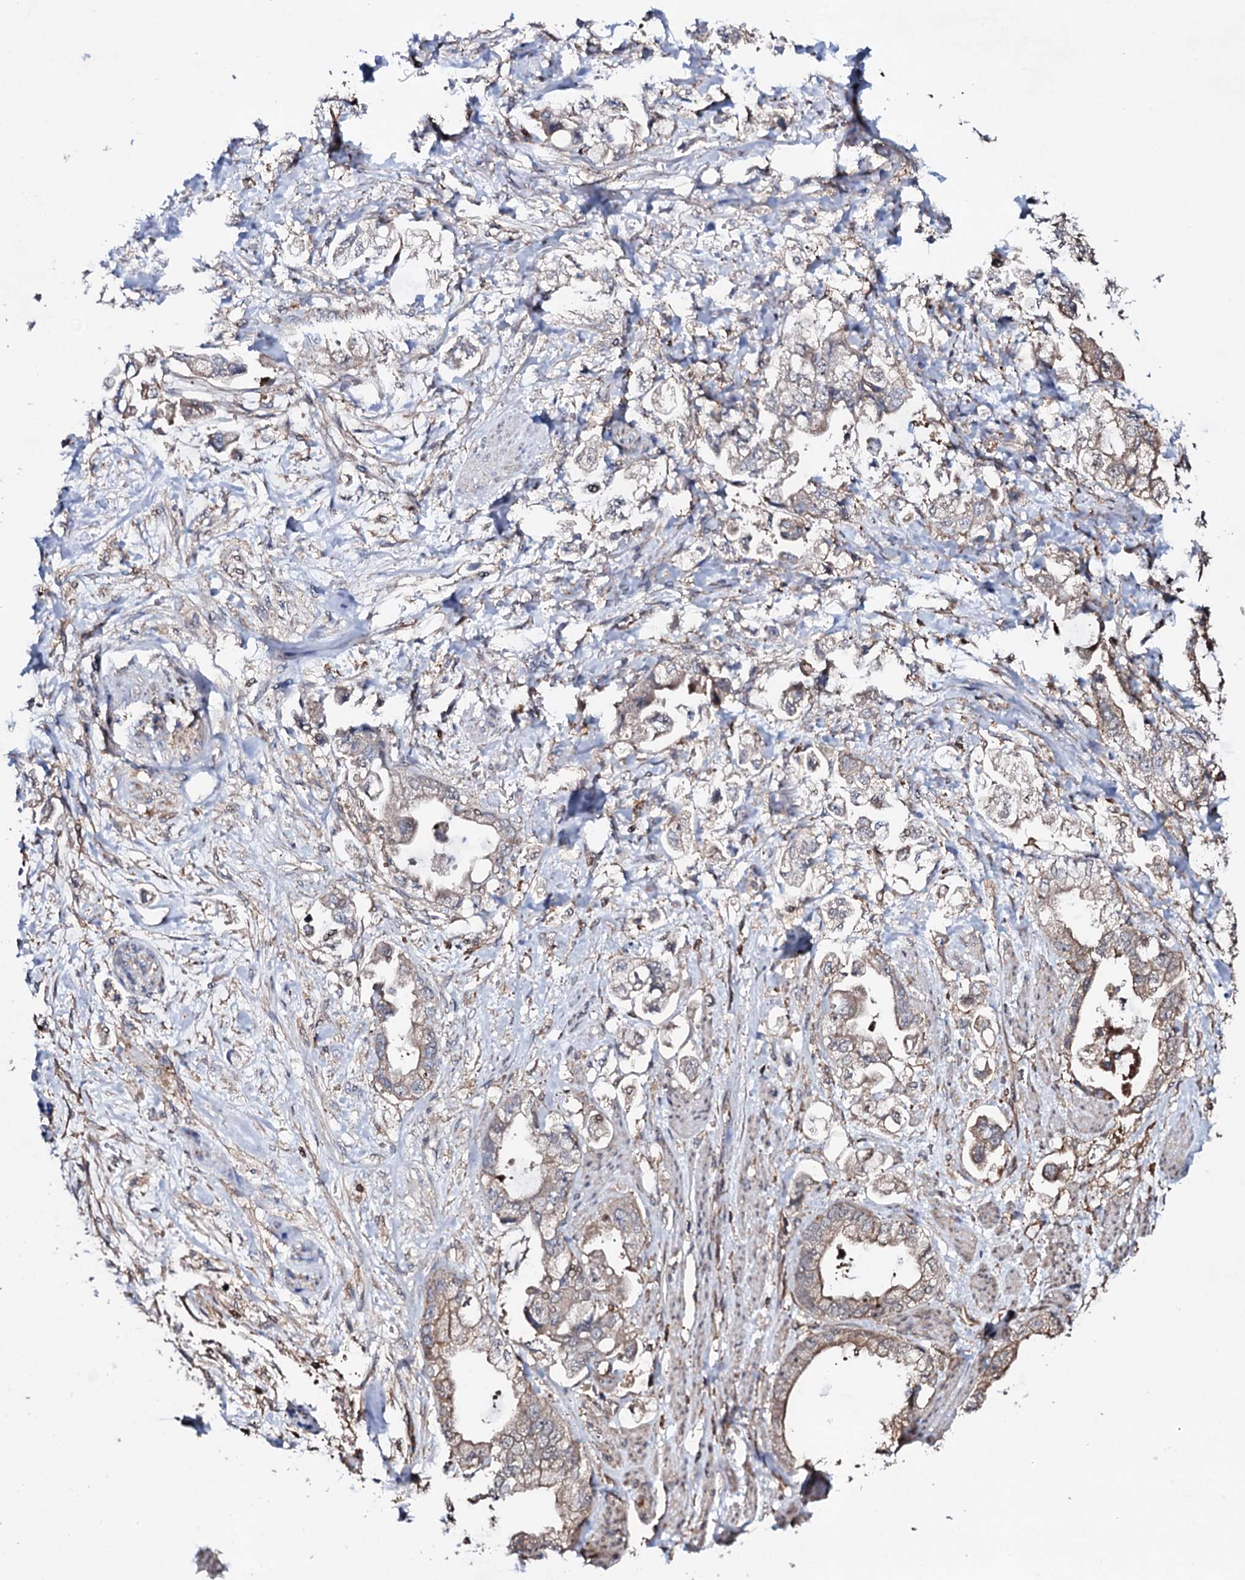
{"staining": {"intensity": "weak", "quantity": "25%-75%", "location": "cytoplasmic/membranous"}, "tissue": "stomach cancer", "cell_type": "Tumor cells", "image_type": "cancer", "snomed": [{"axis": "morphology", "description": "Adenocarcinoma, NOS"}, {"axis": "topography", "description": "Stomach"}], "caption": "Stomach cancer stained with DAB (3,3'-diaminobenzidine) immunohistochemistry displays low levels of weak cytoplasmic/membranous expression in about 25%-75% of tumor cells.", "gene": "COG6", "patient": {"sex": "male", "age": 62}}